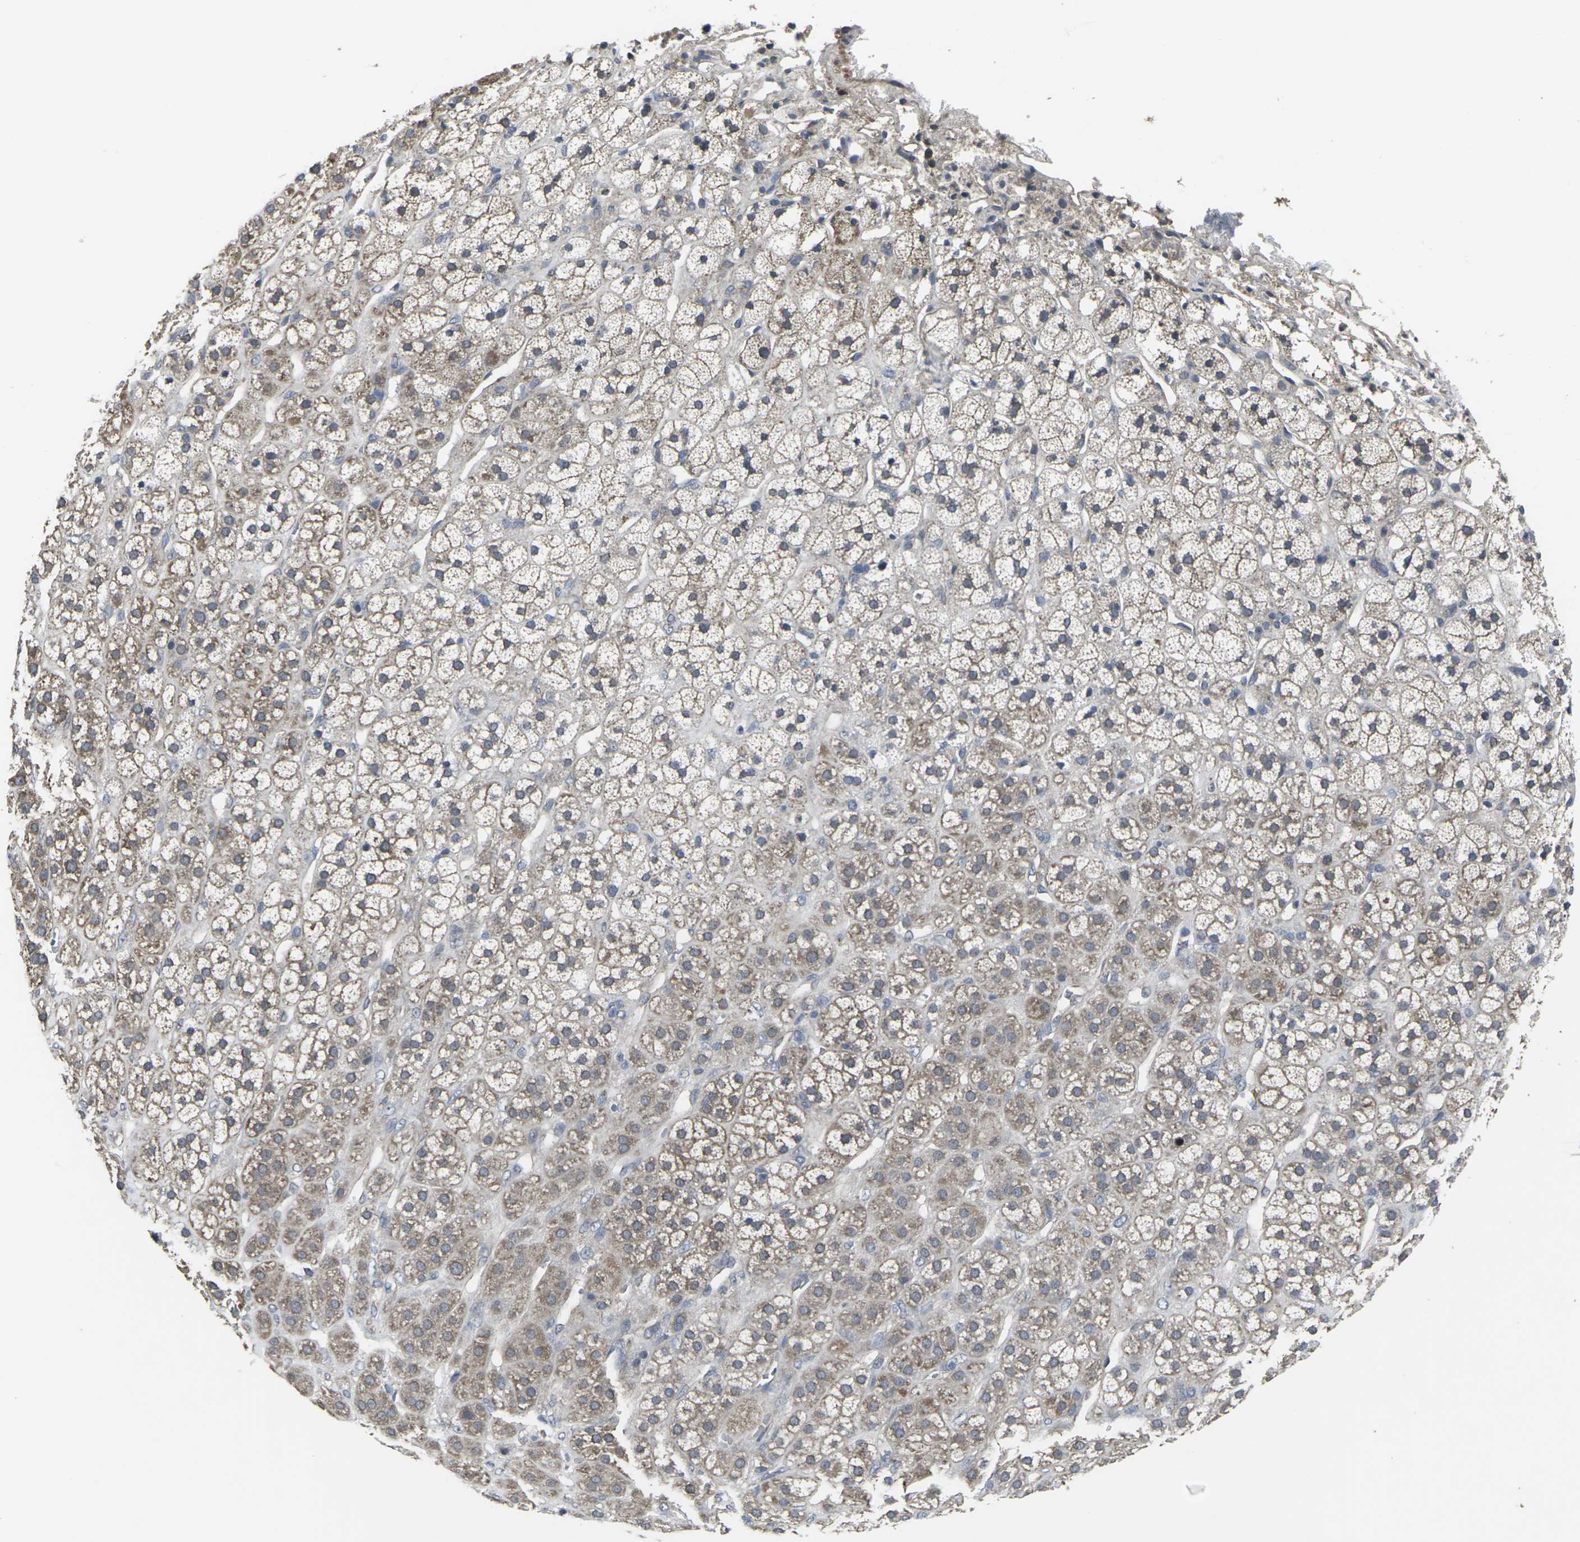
{"staining": {"intensity": "moderate", "quantity": ">75%", "location": "cytoplasmic/membranous"}, "tissue": "adrenal gland", "cell_type": "Glandular cells", "image_type": "normal", "snomed": [{"axis": "morphology", "description": "Normal tissue, NOS"}, {"axis": "topography", "description": "Adrenal gland"}], "caption": "Unremarkable adrenal gland was stained to show a protein in brown. There is medium levels of moderate cytoplasmic/membranous expression in approximately >75% of glandular cells. Using DAB (3,3'-diaminobenzidine) (brown) and hematoxylin (blue) stains, captured at high magnification using brightfield microscopy.", "gene": "MAPKAPK2", "patient": {"sex": "male", "age": 56}}